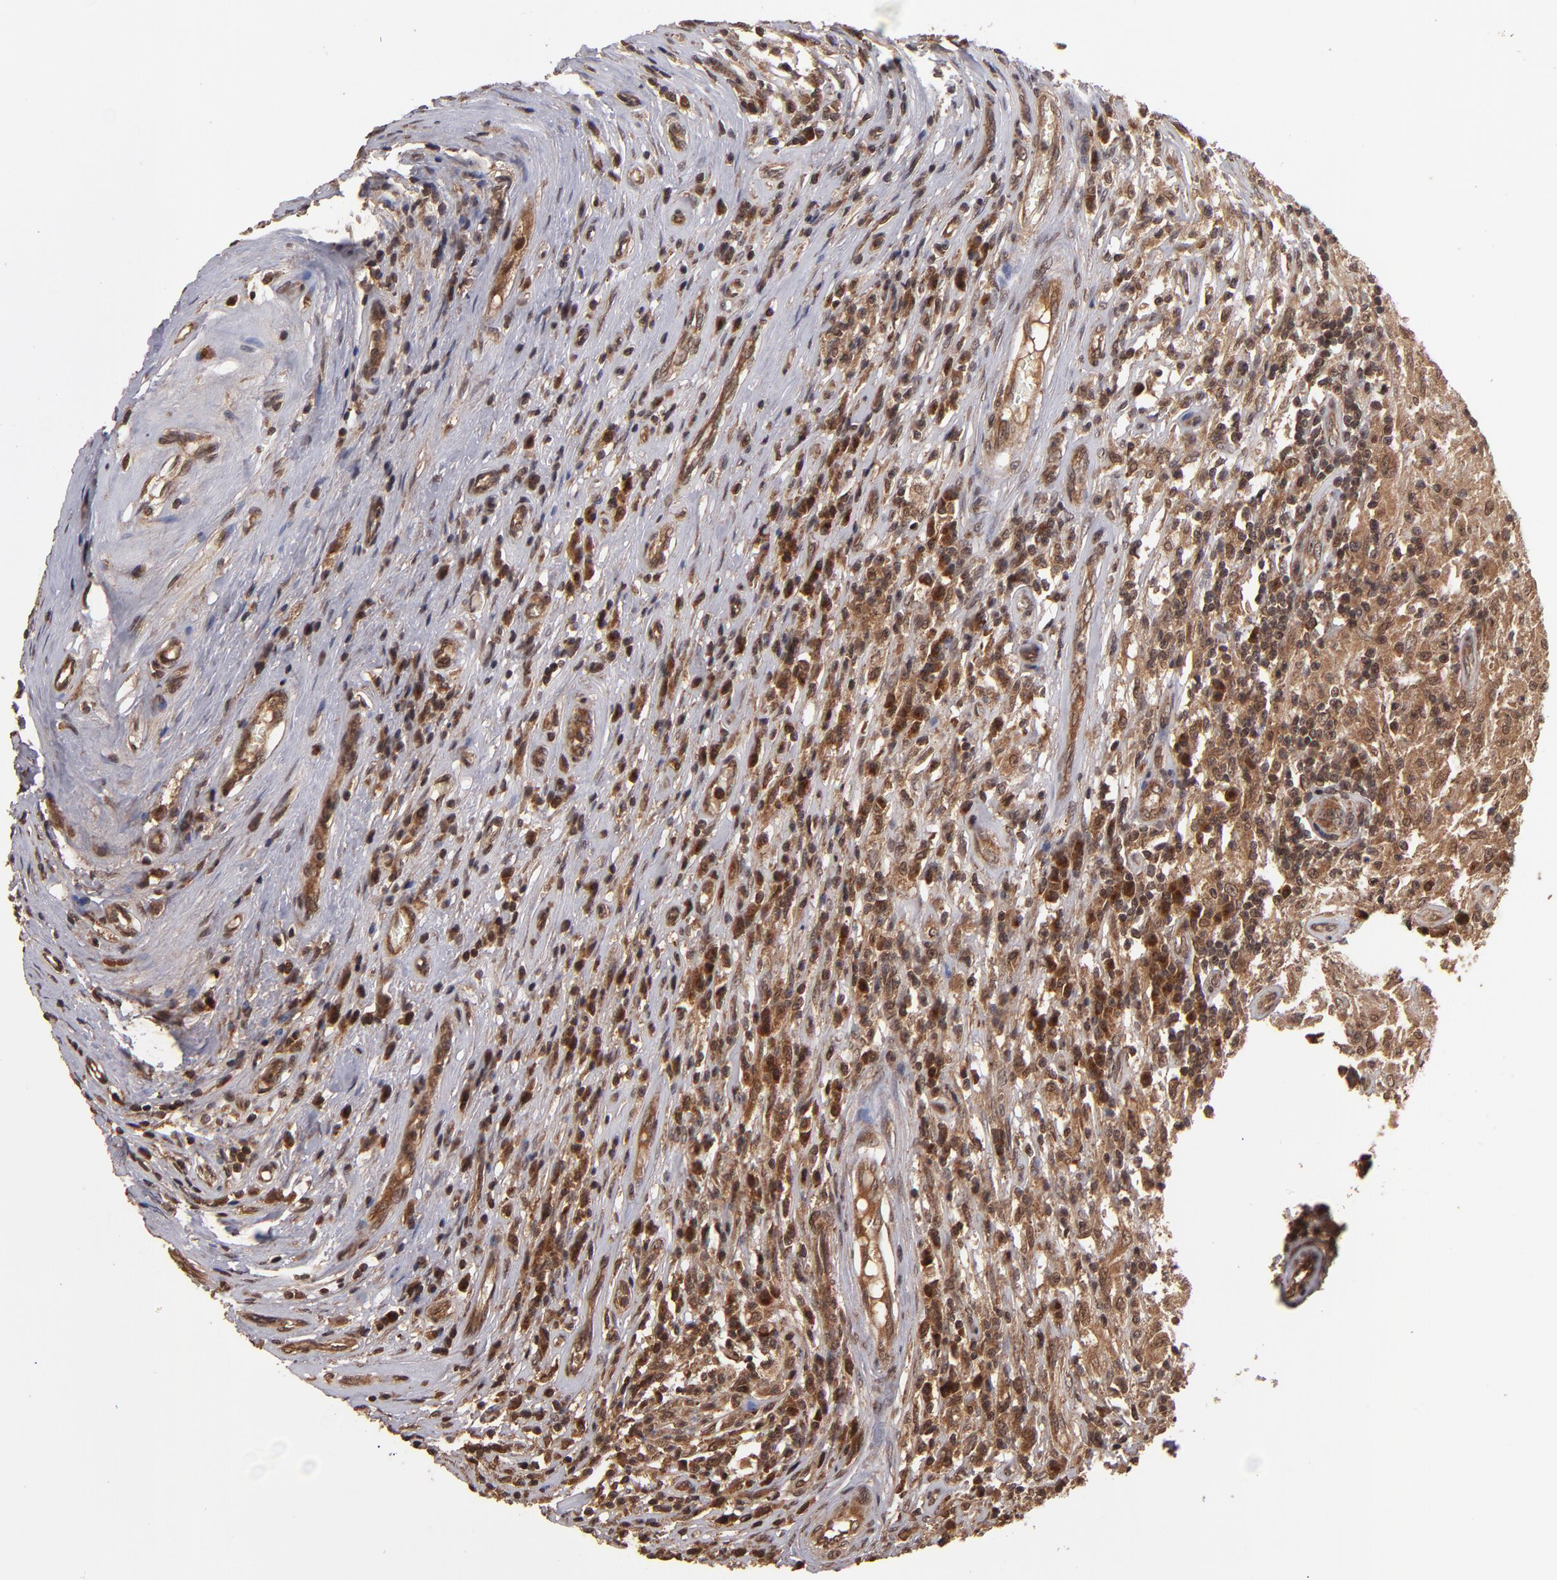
{"staining": {"intensity": "moderate", "quantity": ">75%", "location": "cytoplasmic/membranous"}, "tissue": "testis cancer", "cell_type": "Tumor cells", "image_type": "cancer", "snomed": [{"axis": "morphology", "description": "Seminoma, NOS"}, {"axis": "topography", "description": "Testis"}], "caption": "Testis cancer stained with DAB immunohistochemistry displays medium levels of moderate cytoplasmic/membranous staining in approximately >75% of tumor cells.", "gene": "NFE2L2", "patient": {"sex": "male", "age": 34}}